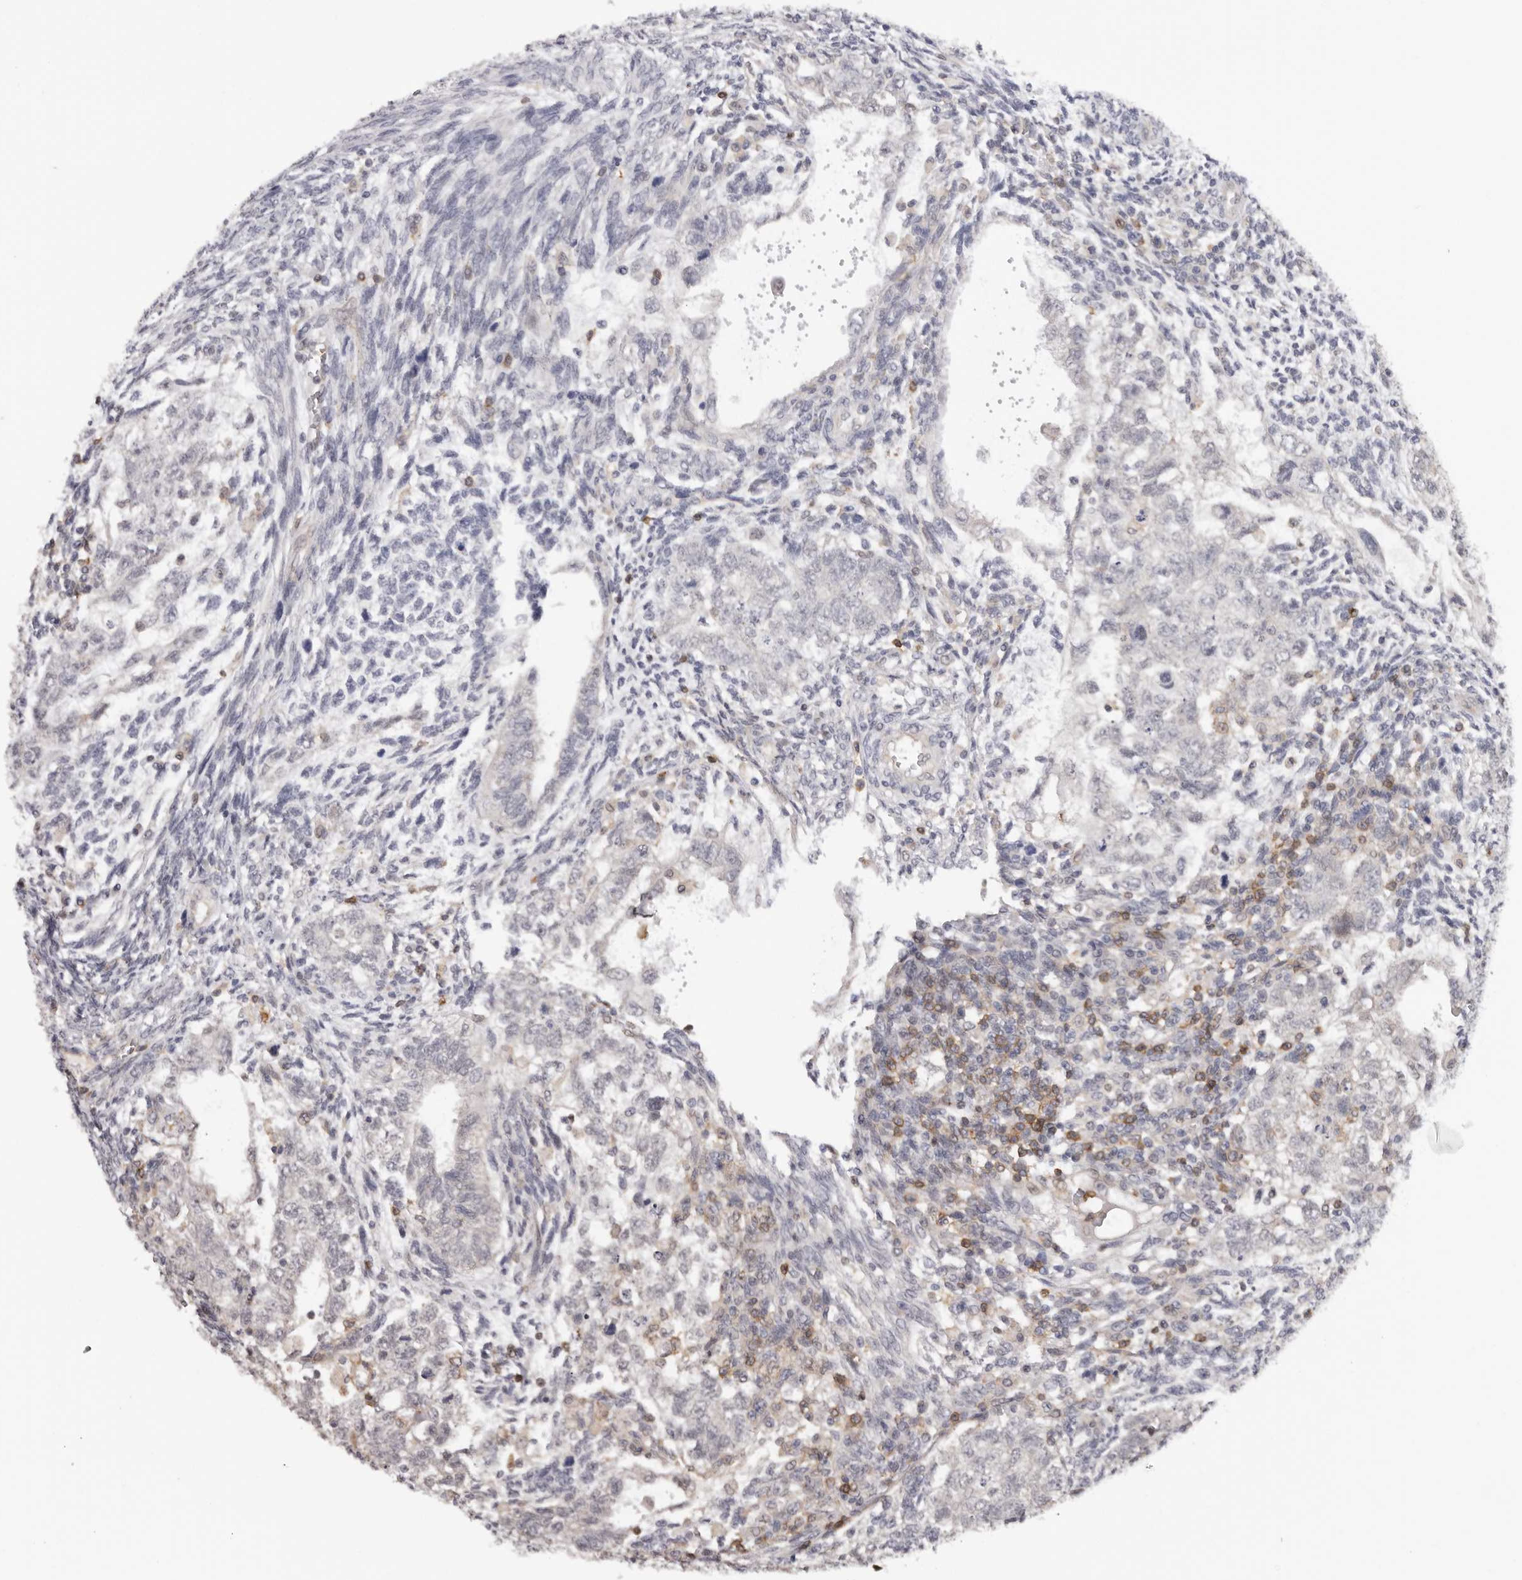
{"staining": {"intensity": "weak", "quantity": "<25%", "location": "cytoplasmic/membranous"}, "tissue": "testis cancer", "cell_type": "Tumor cells", "image_type": "cancer", "snomed": [{"axis": "morphology", "description": "Carcinoma, Embryonal, NOS"}, {"axis": "topography", "description": "Testis"}], "caption": "Protein analysis of testis cancer (embryonal carcinoma) demonstrates no significant positivity in tumor cells. (Immunohistochemistry, brightfield microscopy, high magnification).", "gene": "PRR12", "patient": {"sex": "male", "age": 37}}